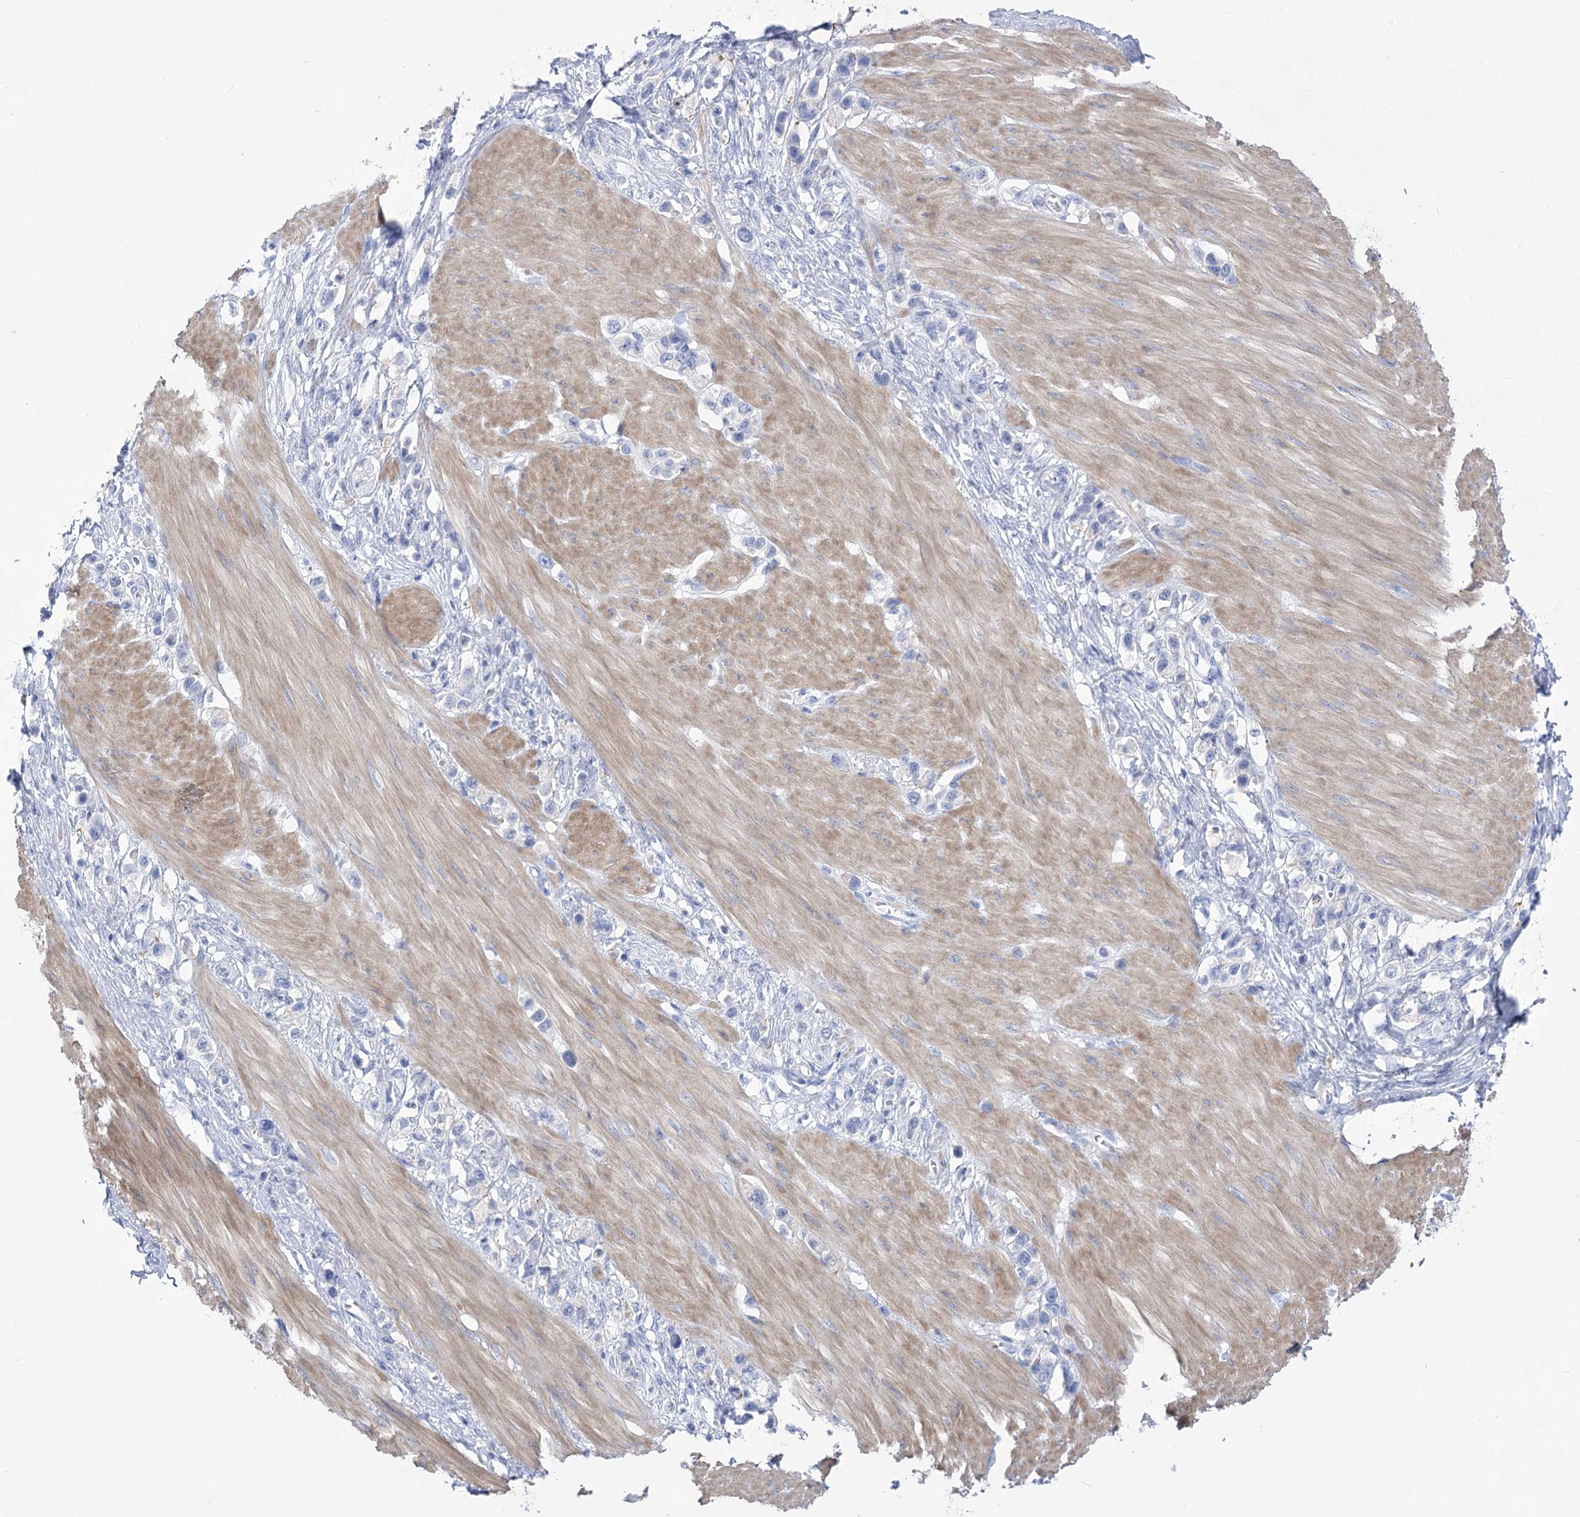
{"staining": {"intensity": "negative", "quantity": "none", "location": "none"}, "tissue": "stomach cancer", "cell_type": "Tumor cells", "image_type": "cancer", "snomed": [{"axis": "morphology", "description": "Adenocarcinoma, NOS"}, {"axis": "topography", "description": "Stomach"}], "caption": "This histopathology image is of stomach cancer stained with immunohistochemistry (IHC) to label a protein in brown with the nuclei are counter-stained blue. There is no staining in tumor cells.", "gene": "PCDHA1", "patient": {"sex": "female", "age": 65}}